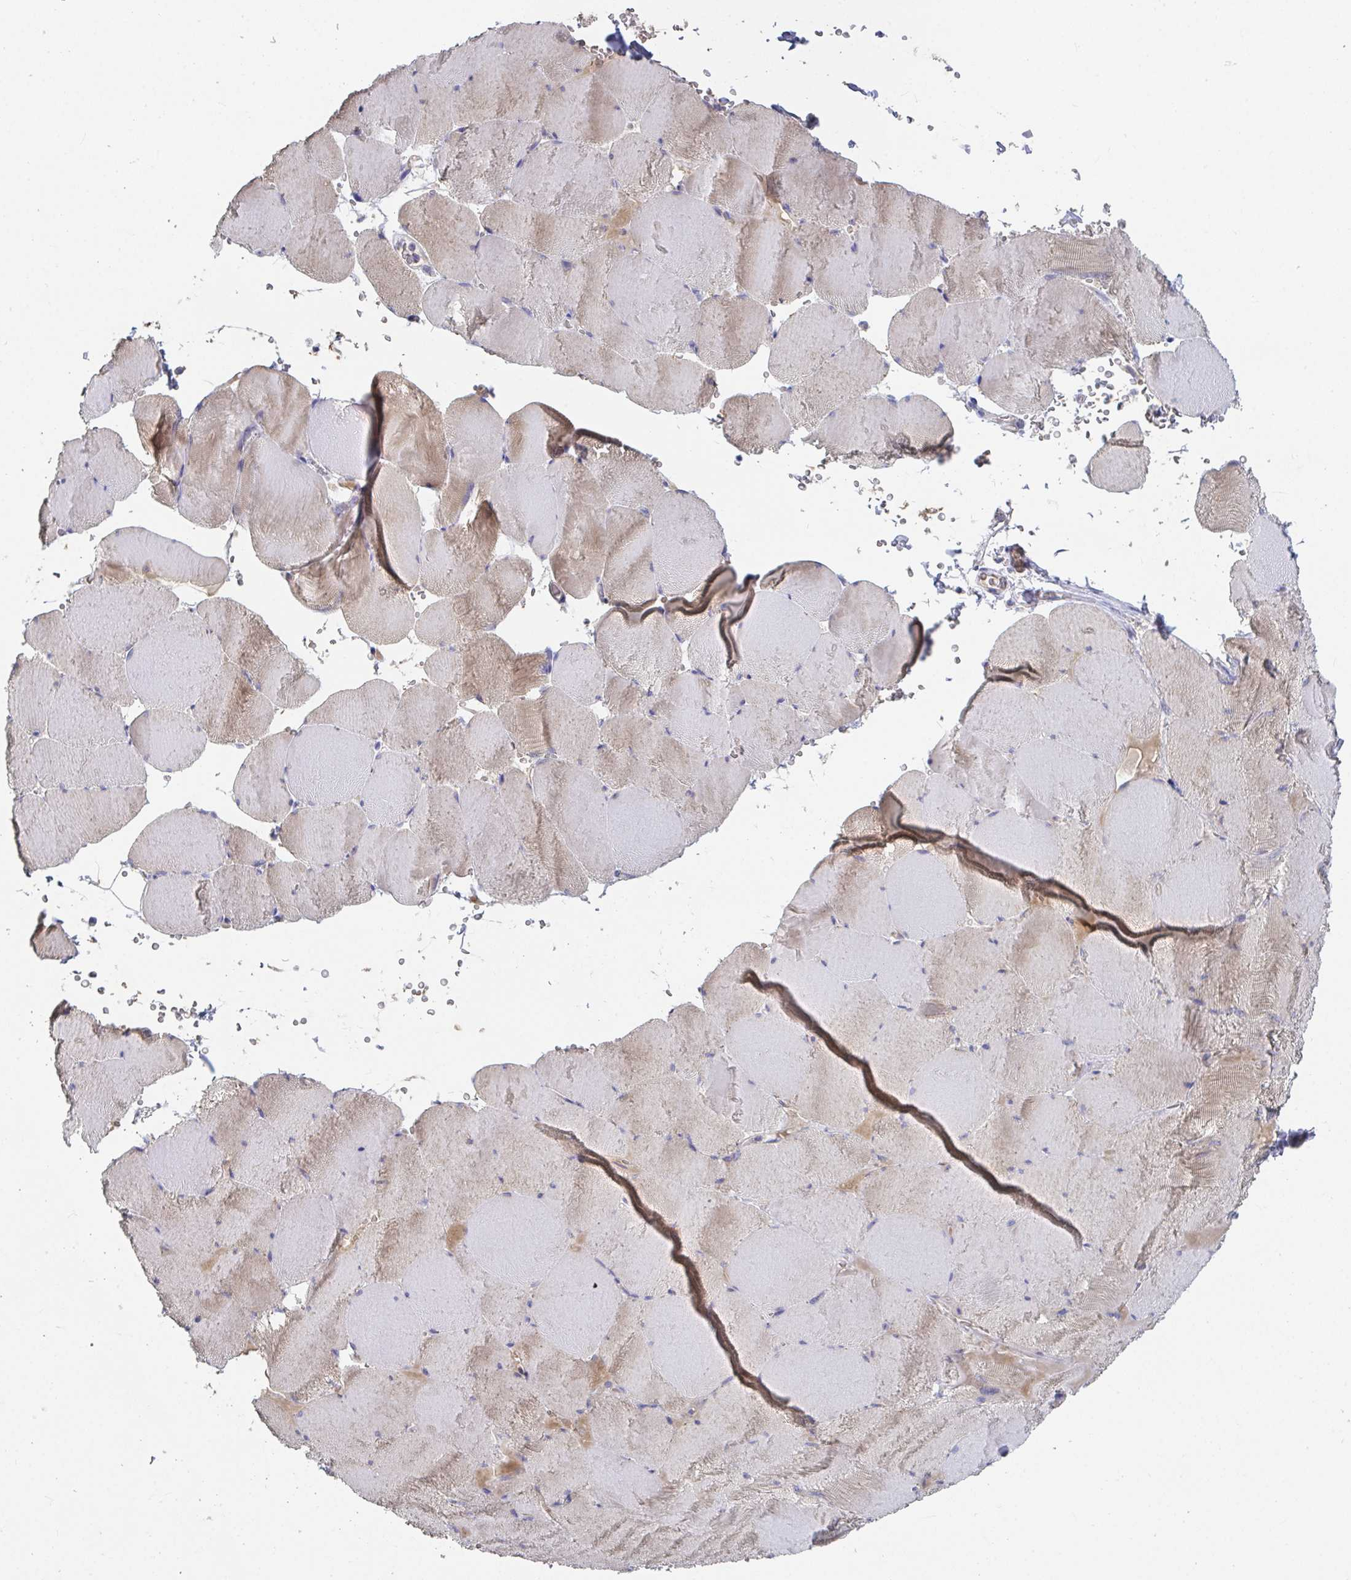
{"staining": {"intensity": "weak", "quantity": "25%-75%", "location": "cytoplasmic/membranous"}, "tissue": "skeletal muscle", "cell_type": "Myocytes", "image_type": "normal", "snomed": [{"axis": "morphology", "description": "Normal tissue, NOS"}, {"axis": "topography", "description": "Skeletal muscle"}, {"axis": "topography", "description": "Head-Neck"}], "caption": "Immunohistochemical staining of normal skeletal muscle exhibits low levels of weak cytoplasmic/membranous staining in approximately 25%-75% of myocytes.", "gene": "ANO5", "patient": {"sex": "male", "age": 66}}